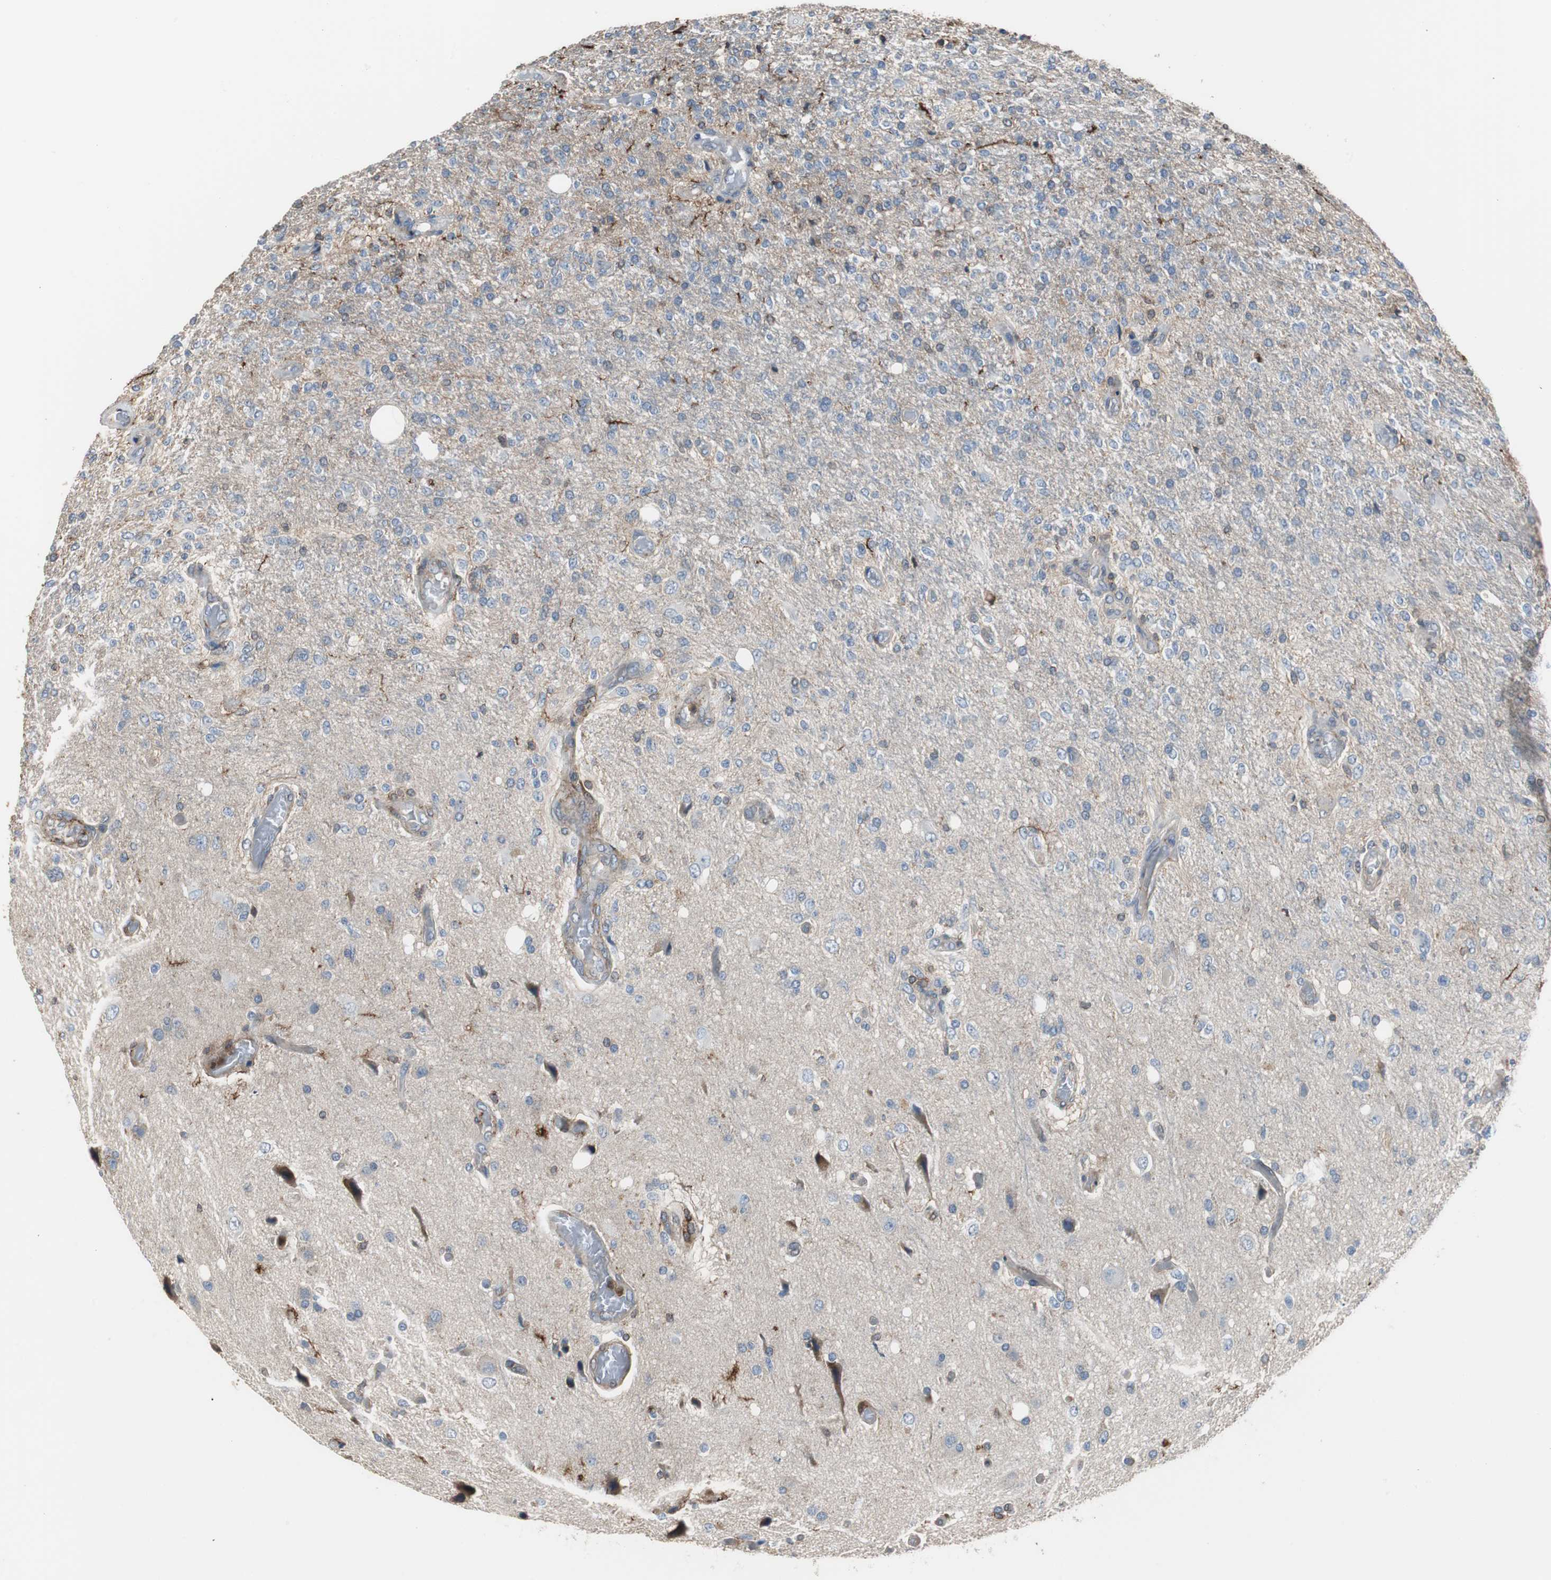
{"staining": {"intensity": "weak", "quantity": "<25%", "location": "cytoplasmic/membranous"}, "tissue": "glioma", "cell_type": "Tumor cells", "image_type": "cancer", "snomed": [{"axis": "morphology", "description": "Normal tissue, NOS"}, {"axis": "morphology", "description": "Glioma, malignant, High grade"}, {"axis": "topography", "description": "Cerebral cortex"}], "caption": "This is a image of immunohistochemistry staining of glioma, which shows no staining in tumor cells. Nuclei are stained in blue.", "gene": "ANXA4", "patient": {"sex": "male", "age": 77}}